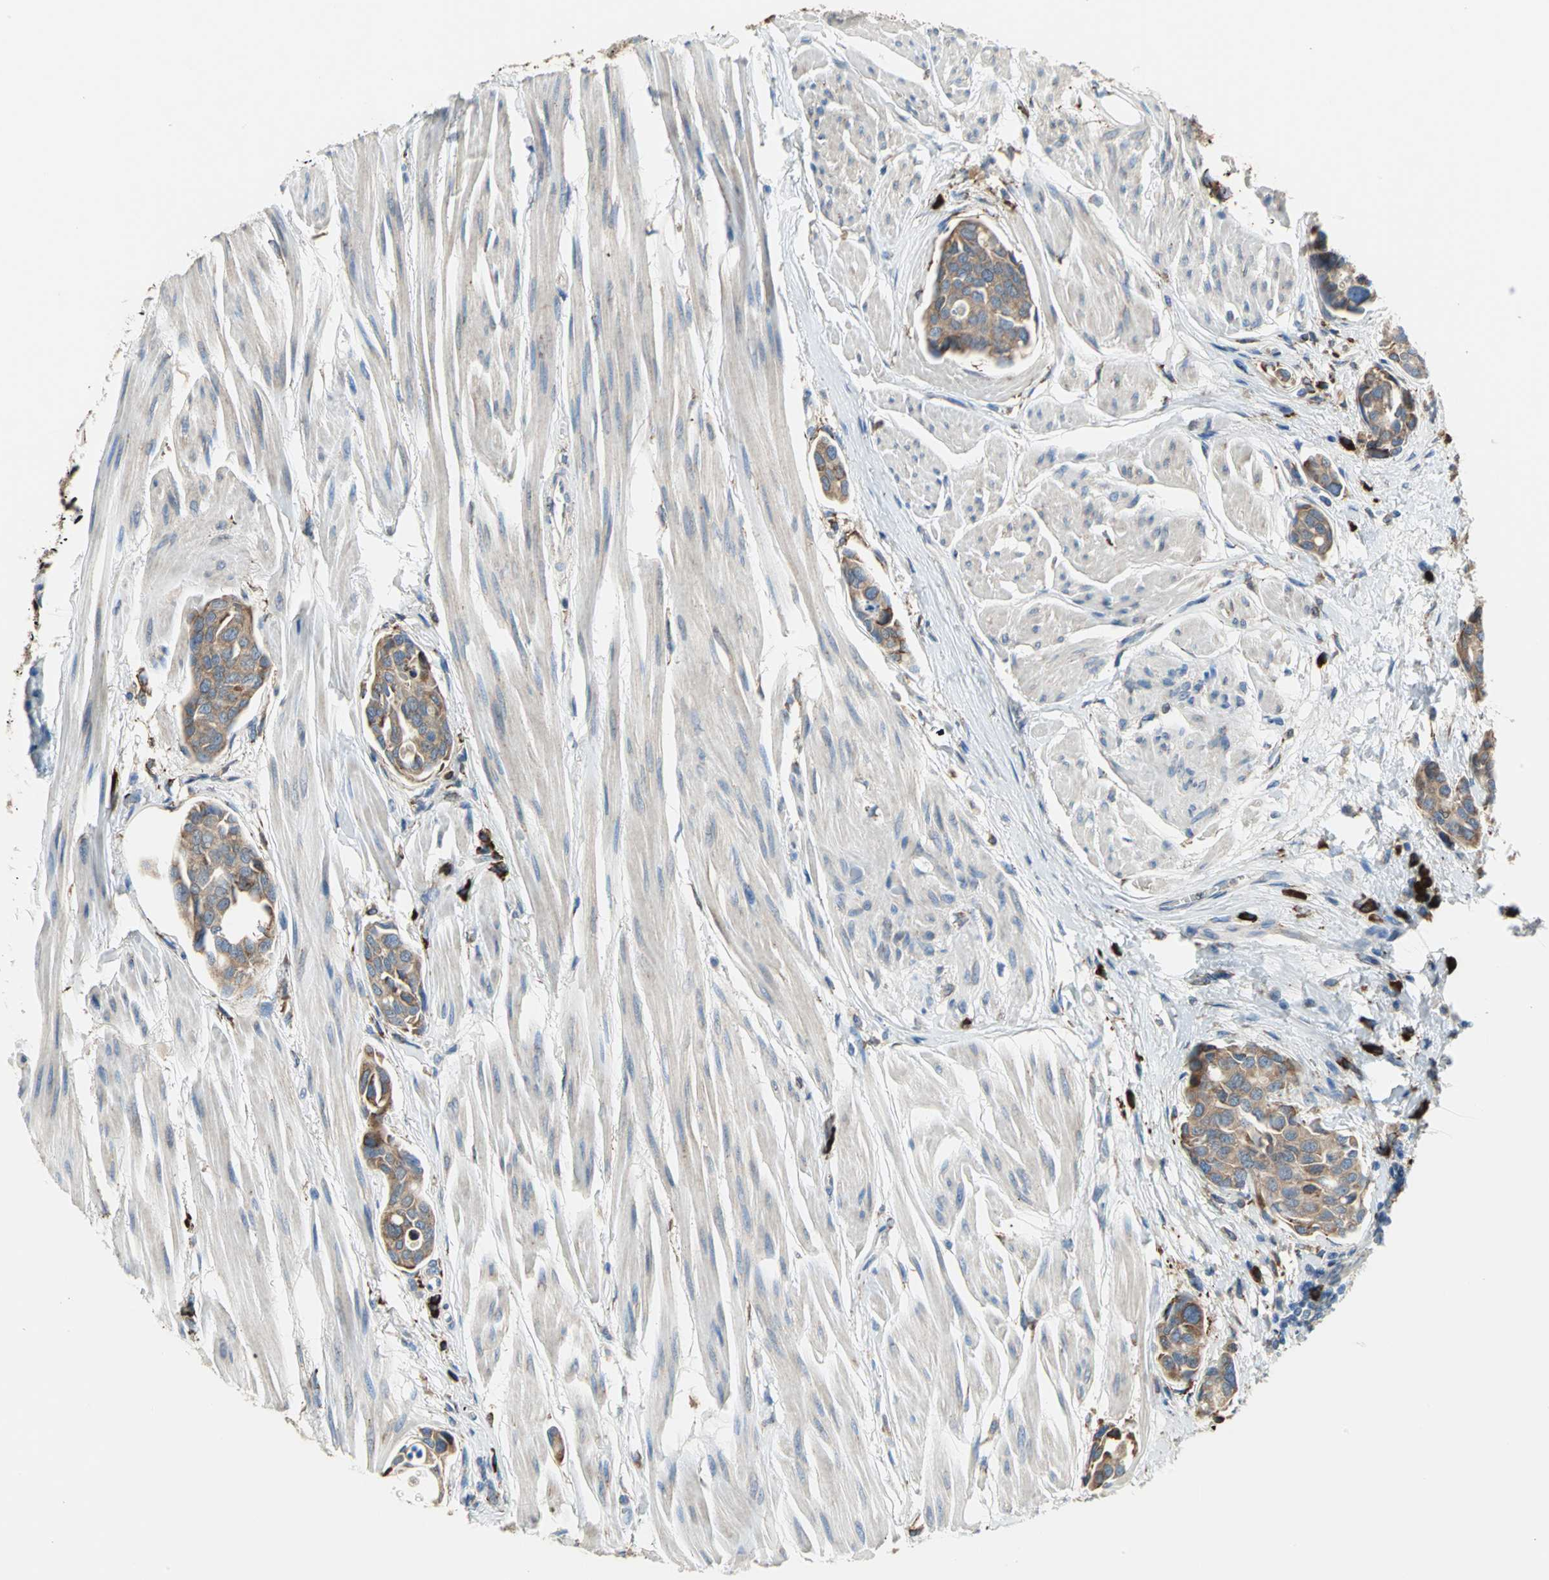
{"staining": {"intensity": "weak", "quantity": ">75%", "location": "cytoplasmic/membranous"}, "tissue": "urothelial cancer", "cell_type": "Tumor cells", "image_type": "cancer", "snomed": [{"axis": "morphology", "description": "Urothelial carcinoma, High grade"}, {"axis": "topography", "description": "Urinary bladder"}], "caption": "Immunohistochemical staining of urothelial carcinoma (high-grade) shows weak cytoplasmic/membranous protein expression in approximately >75% of tumor cells.", "gene": "SDF2L1", "patient": {"sex": "male", "age": 78}}